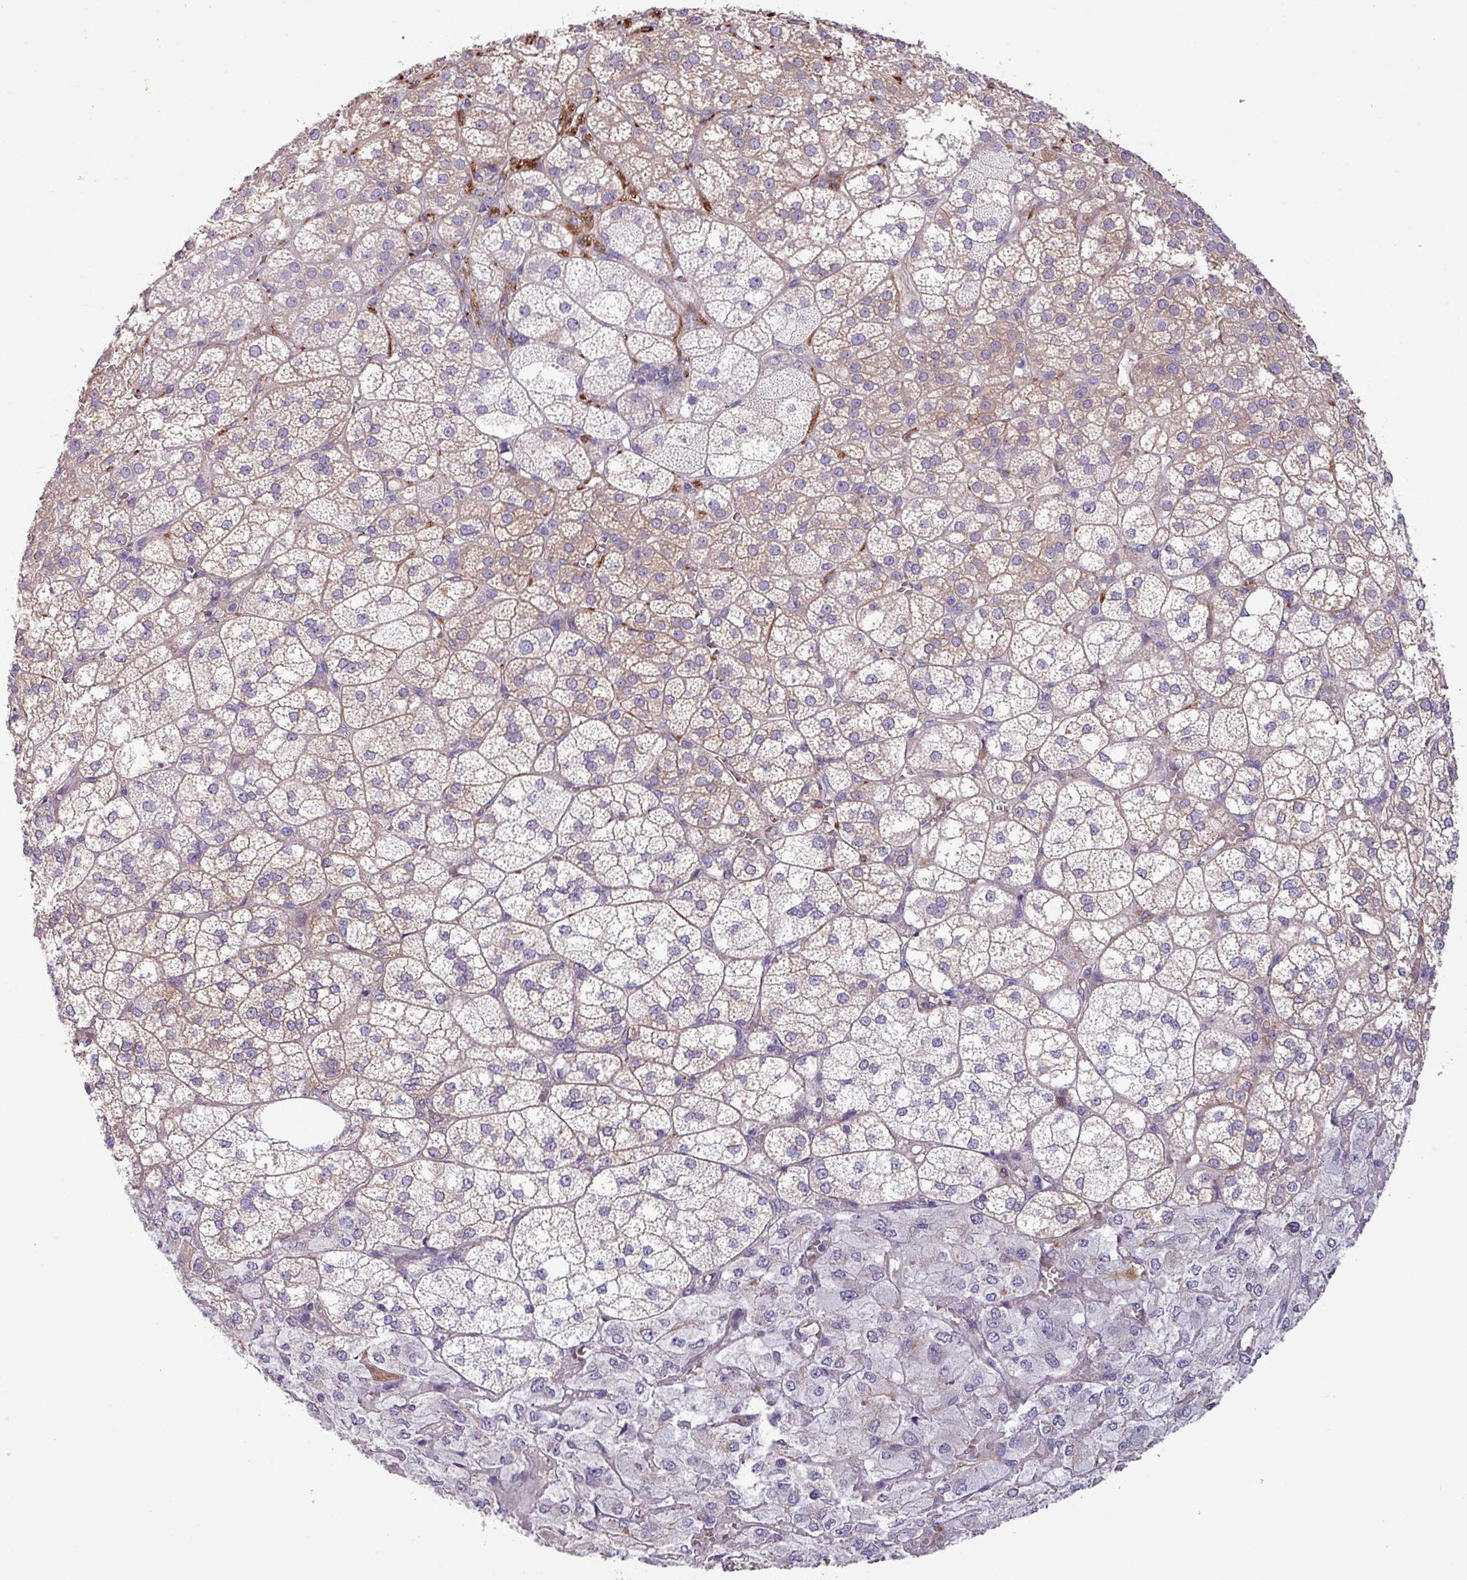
{"staining": {"intensity": "moderate", "quantity": ">75%", "location": "cytoplasmic/membranous"}, "tissue": "adrenal gland", "cell_type": "Glandular cells", "image_type": "normal", "snomed": [{"axis": "morphology", "description": "Normal tissue, NOS"}, {"axis": "topography", "description": "Adrenal gland"}], "caption": "Immunohistochemistry (IHC) of benign adrenal gland reveals medium levels of moderate cytoplasmic/membranous staining in about >75% of glandular cells. Using DAB (brown) and hematoxylin (blue) stains, captured at high magnification using brightfield microscopy.", "gene": "KIRREL3", "patient": {"sex": "female", "age": 60}}